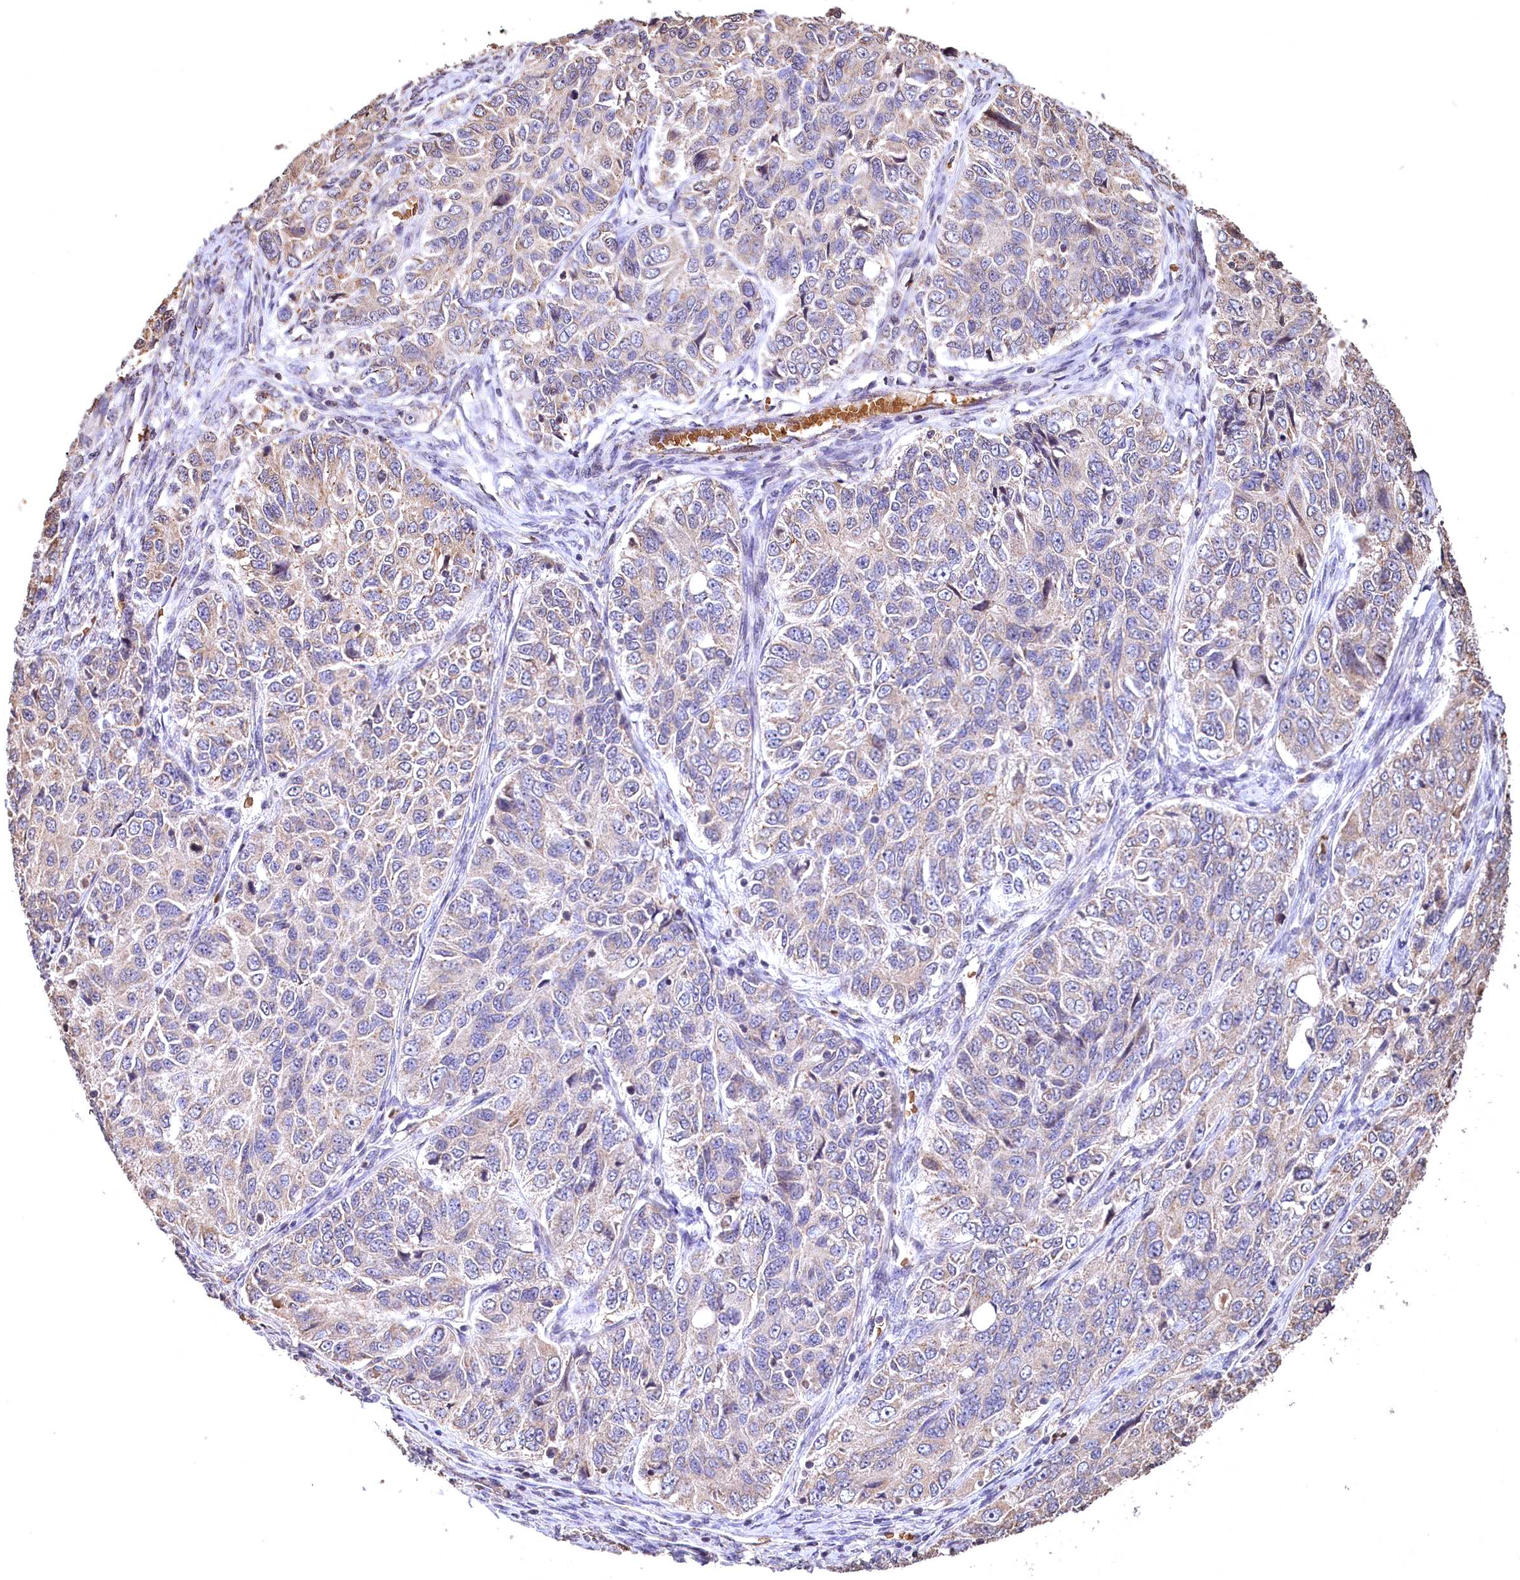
{"staining": {"intensity": "weak", "quantity": "<25%", "location": "cytoplasmic/membranous"}, "tissue": "ovarian cancer", "cell_type": "Tumor cells", "image_type": "cancer", "snomed": [{"axis": "morphology", "description": "Carcinoma, endometroid"}, {"axis": "topography", "description": "Ovary"}], "caption": "DAB (3,3'-diaminobenzidine) immunohistochemical staining of human ovarian cancer (endometroid carcinoma) demonstrates no significant staining in tumor cells.", "gene": "SPTA1", "patient": {"sex": "female", "age": 51}}